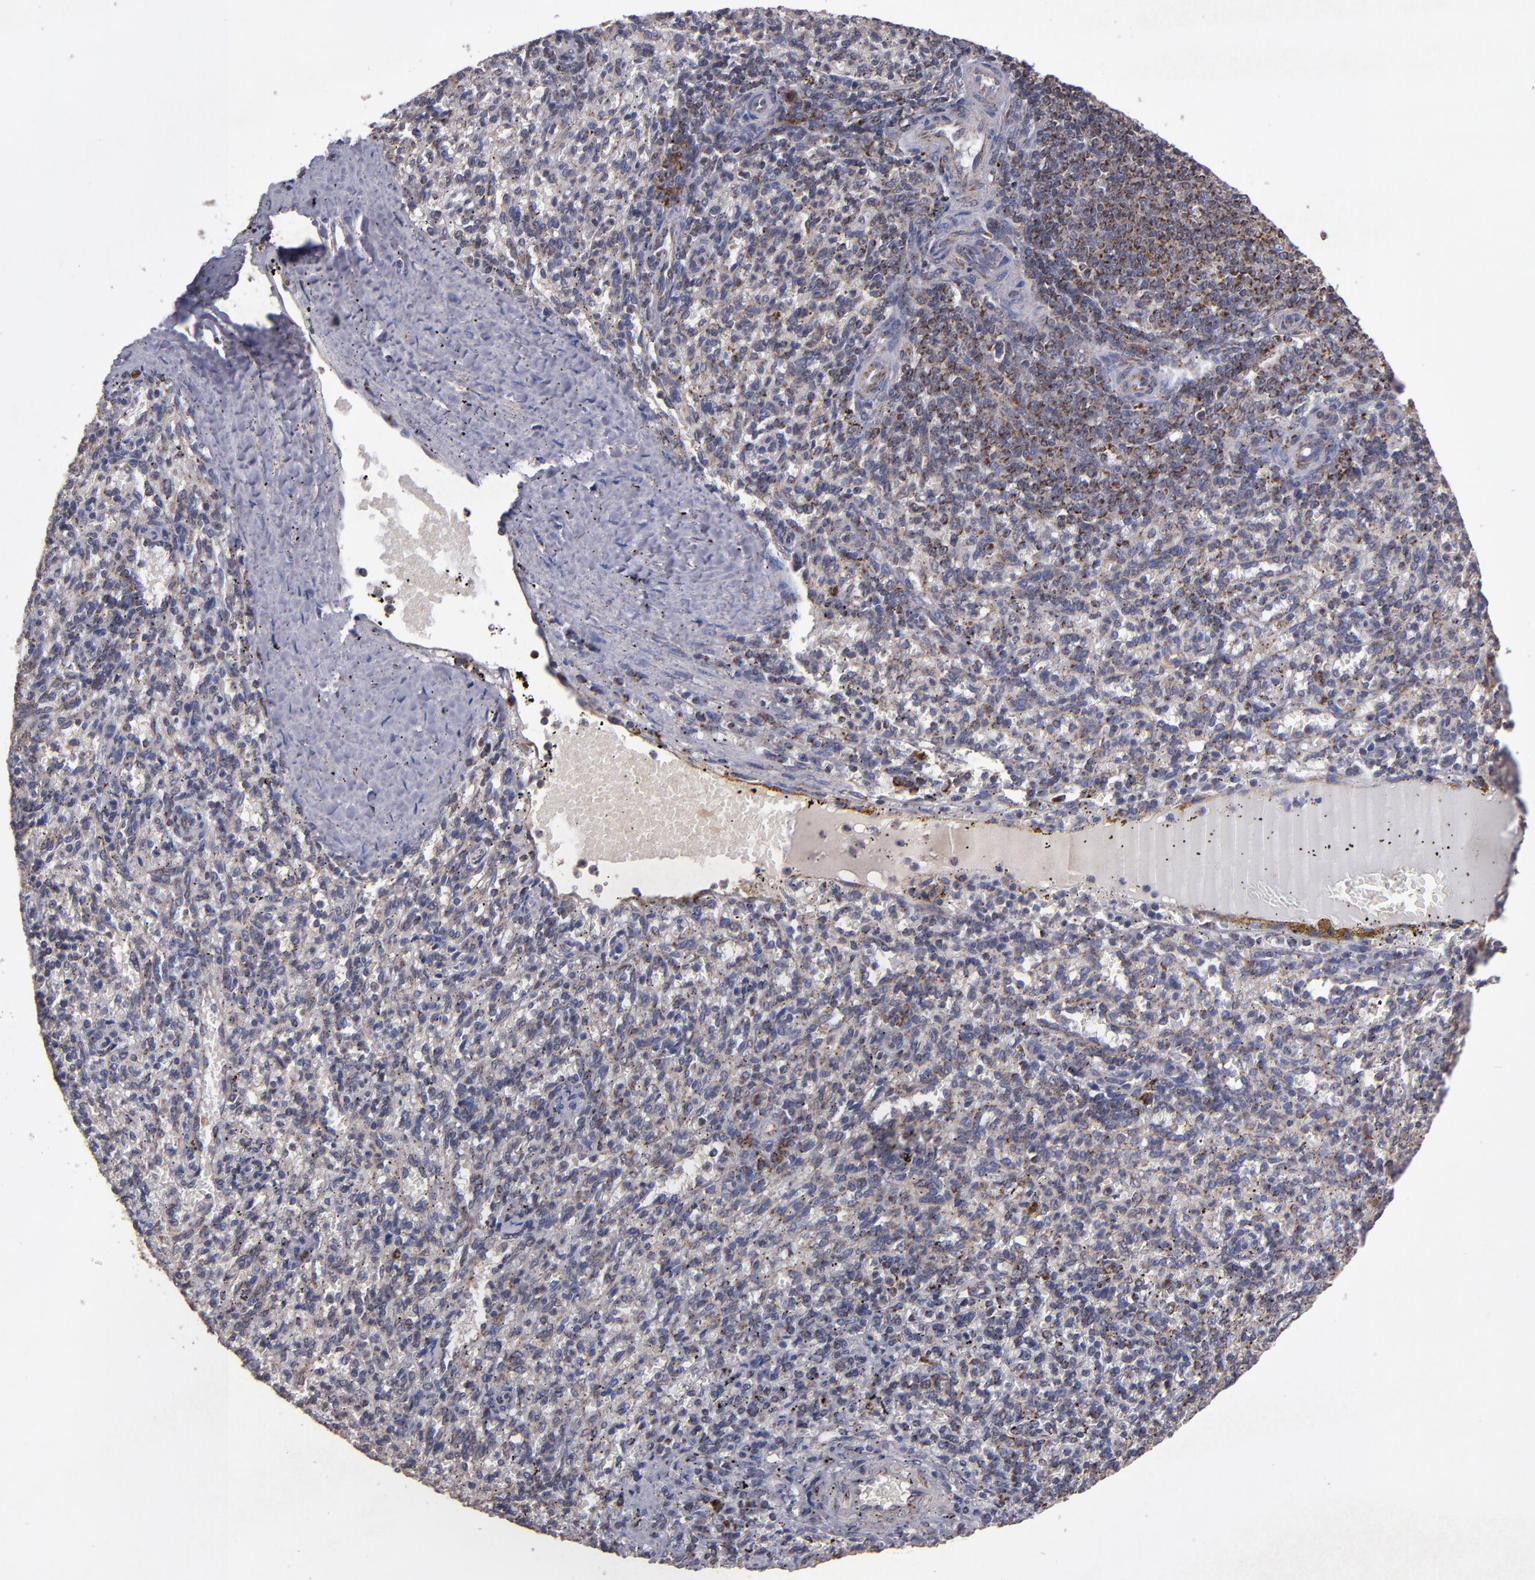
{"staining": {"intensity": "weak", "quantity": "25%-75%", "location": "cytoplasmic/membranous"}, "tissue": "spleen", "cell_type": "Cells in red pulp", "image_type": "normal", "snomed": [{"axis": "morphology", "description": "Normal tissue, NOS"}, {"axis": "topography", "description": "Spleen"}], "caption": "A brown stain shows weak cytoplasmic/membranous staining of a protein in cells in red pulp of unremarkable human spleen.", "gene": "TIMM9", "patient": {"sex": "female", "age": 10}}